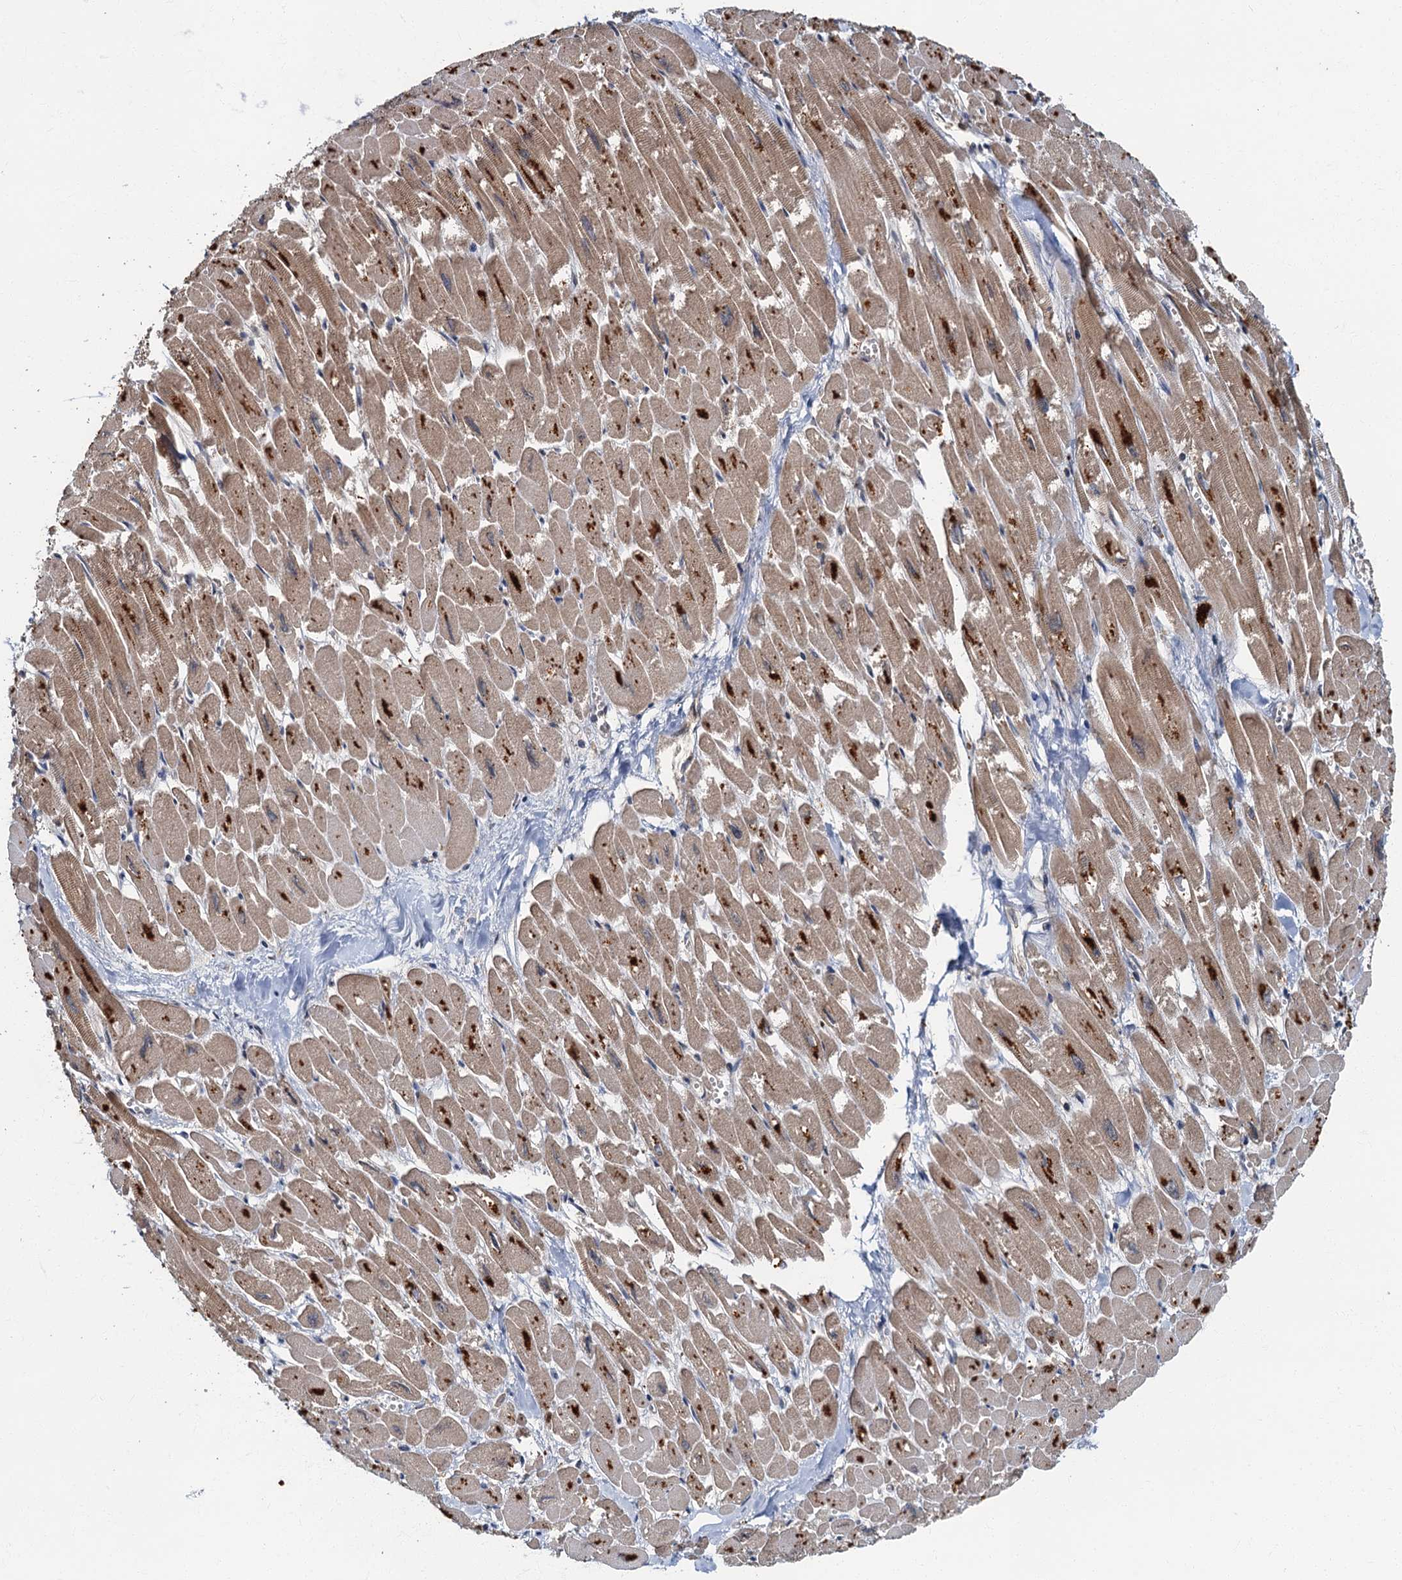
{"staining": {"intensity": "moderate", "quantity": ">75%", "location": "cytoplasmic/membranous"}, "tissue": "heart muscle", "cell_type": "Cardiomyocytes", "image_type": "normal", "snomed": [{"axis": "morphology", "description": "Normal tissue, NOS"}, {"axis": "topography", "description": "Heart"}], "caption": "Protein staining reveals moderate cytoplasmic/membranous positivity in about >75% of cardiomyocytes in benign heart muscle. The staining is performed using DAB (3,3'-diaminobenzidine) brown chromogen to label protein expression. The nuclei are counter-stained blue using hematoxylin.", "gene": "WDCP", "patient": {"sex": "male", "age": 54}}